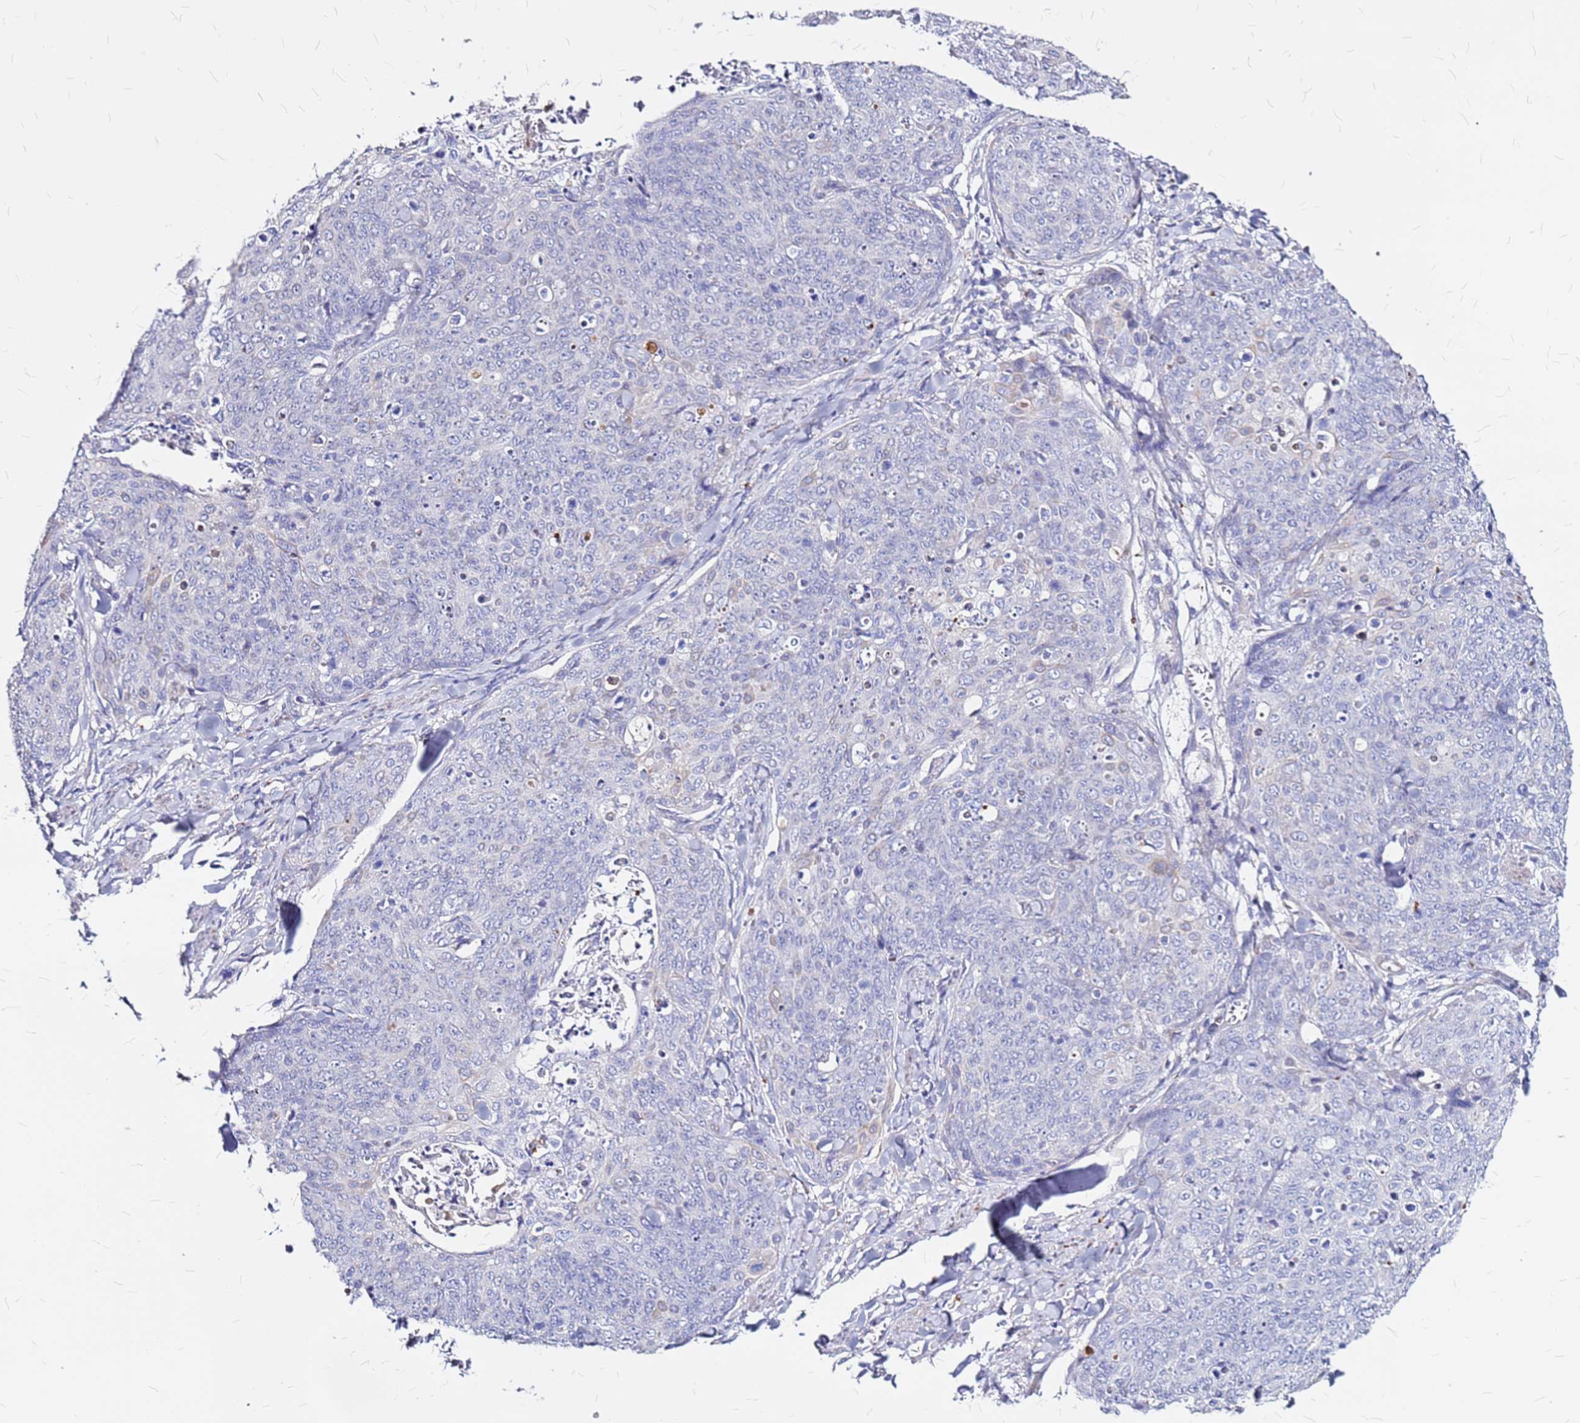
{"staining": {"intensity": "negative", "quantity": "none", "location": "none"}, "tissue": "skin cancer", "cell_type": "Tumor cells", "image_type": "cancer", "snomed": [{"axis": "morphology", "description": "Squamous cell carcinoma, NOS"}, {"axis": "topography", "description": "Skin"}, {"axis": "topography", "description": "Vulva"}], "caption": "Immunohistochemistry (IHC) of human skin cancer (squamous cell carcinoma) shows no expression in tumor cells.", "gene": "CASD1", "patient": {"sex": "female", "age": 85}}